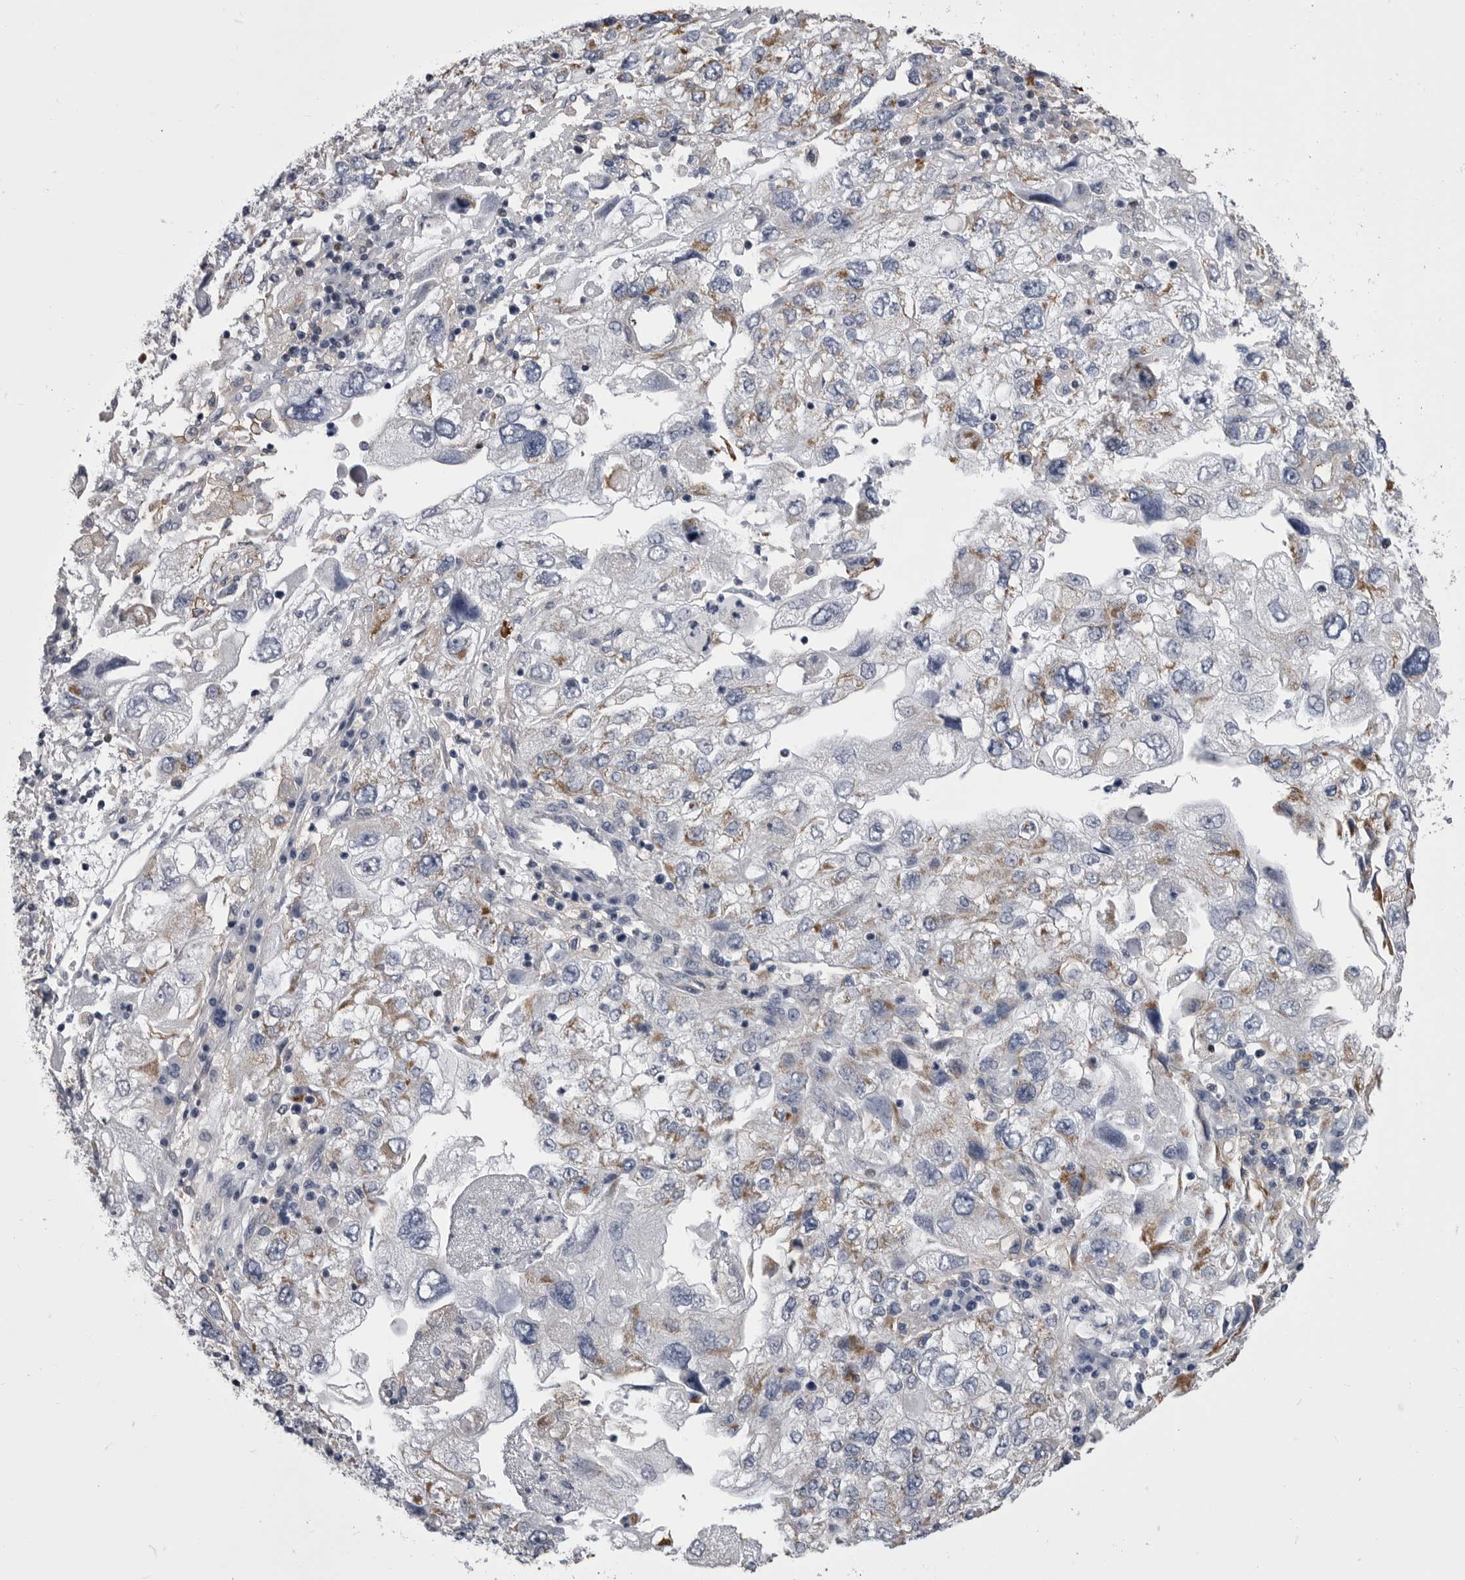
{"staining": {"intensity": "moderate", "quantity": "25%-75%", "location": "cytoplasmic/membranous"}, "tissue": "endometrial cancer", "cell_type": "Tumor cells", "image_type": "cancer", "snomed": [{"axis": "morphology", "description": "Adenocarcinoma, NOS"}, {"axis": "topography", "description": "Endometrium"}], "caption": "DAB (3,3'-diaminobenzidine) immunohistochemical staining of endometrial adenocarcinoma displays moderate cytoplasmic/membranous protein positivity in about 25%-75% of tumor cells.", "gene": "OPLAH", "patient": {"sex": "female", "age": 49}}